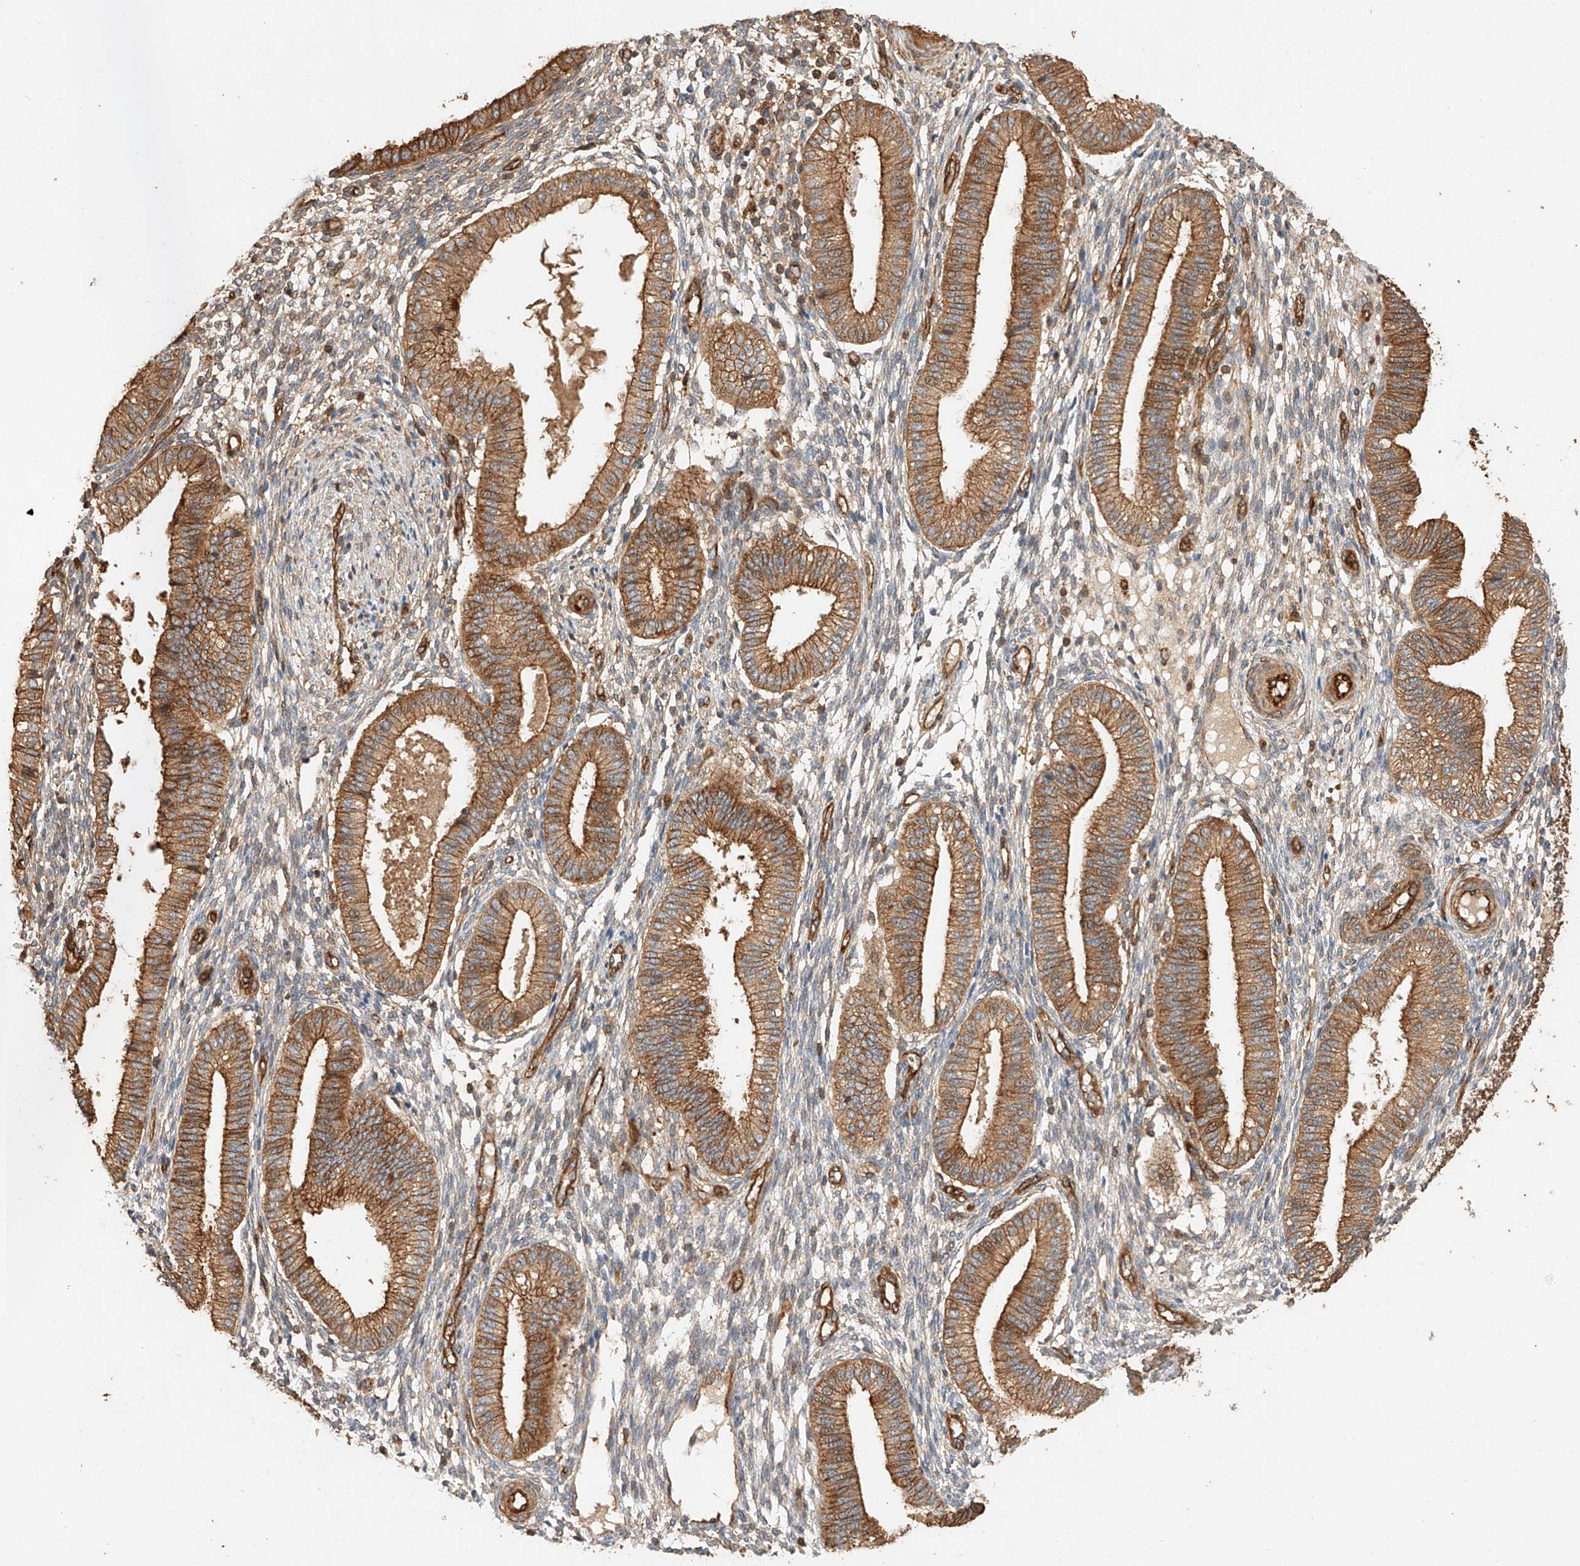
{"staining": {"intensity": "moderate", "quantity": "<25%", "location": "cytoplasmic/membranous"}, "tissue": "endometrium", "cell_type": "Cells in endometrial stroma", "image_type": "normal", "snomed": [{"axis": "morphology", "description": "Normal tissue, NOS"}, {"axis": "topography", "description": "Endometrium"}], "caption": "Brown immunohistochemical staining in normal endometrium exhibits moderate cytoplasmic/membranous positivity in approximately <25% of cells in endometrial stroma.", "gene": "GHDC", "patient": {"sex": "female", "age": 39}}